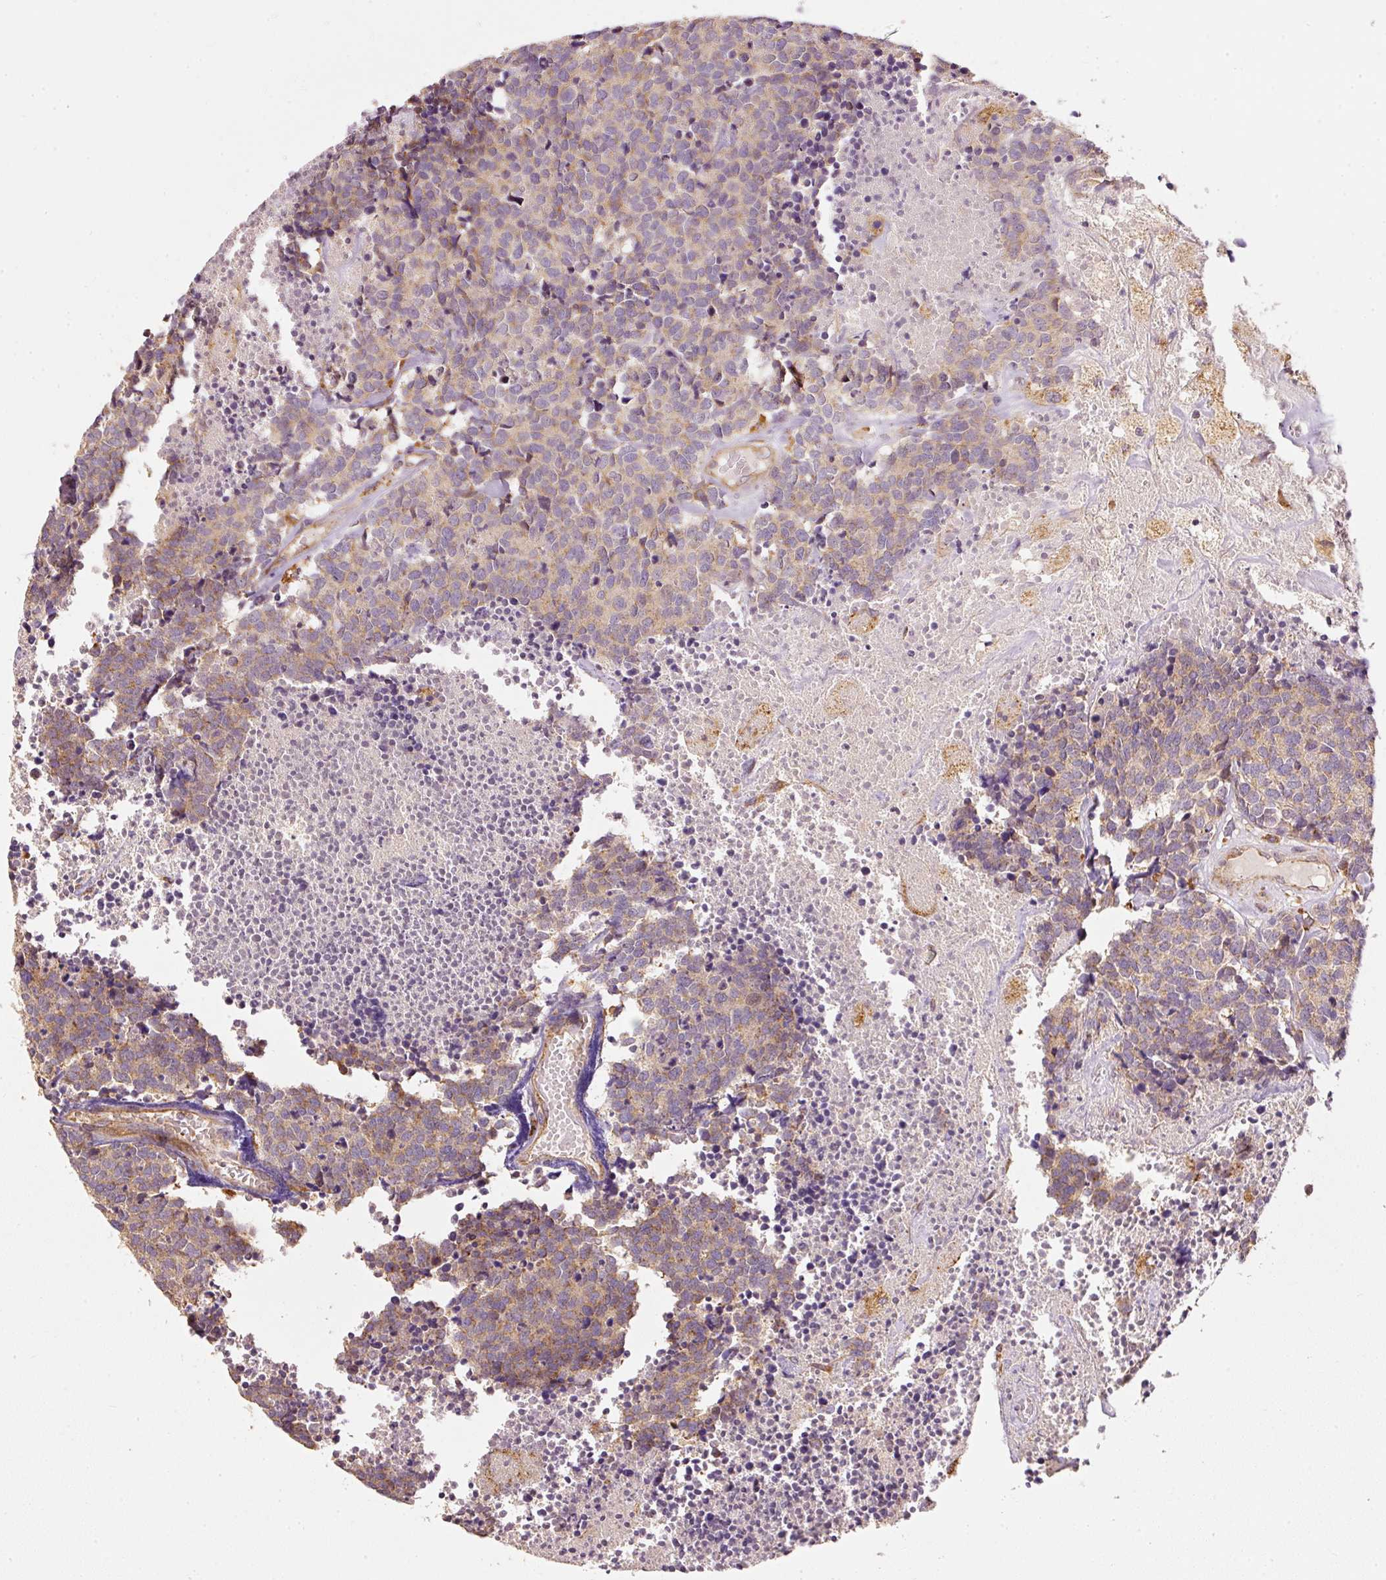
{"staining": {"intensity": "moderate", "quantity": "25%-75%", "location": "cytoplasmic/membranous"}, "tissue": "carcinoid", "cell_type": "Tumor cells", "image_type": "cancer", "snomed": [{"axis": "morphology", "description": "Carcinoid, malignant, NOS"}, {"axis": "topography", "description": "Skin"}], "caption": "A medium amount of moderate cytoplasmic/membranous staining is present in approximately 25%-75% of tumor cells in carcinoid (malignant) tissue.", "gene": "MTHFD1L", "patient": {"sex": "female", "age": 79}}